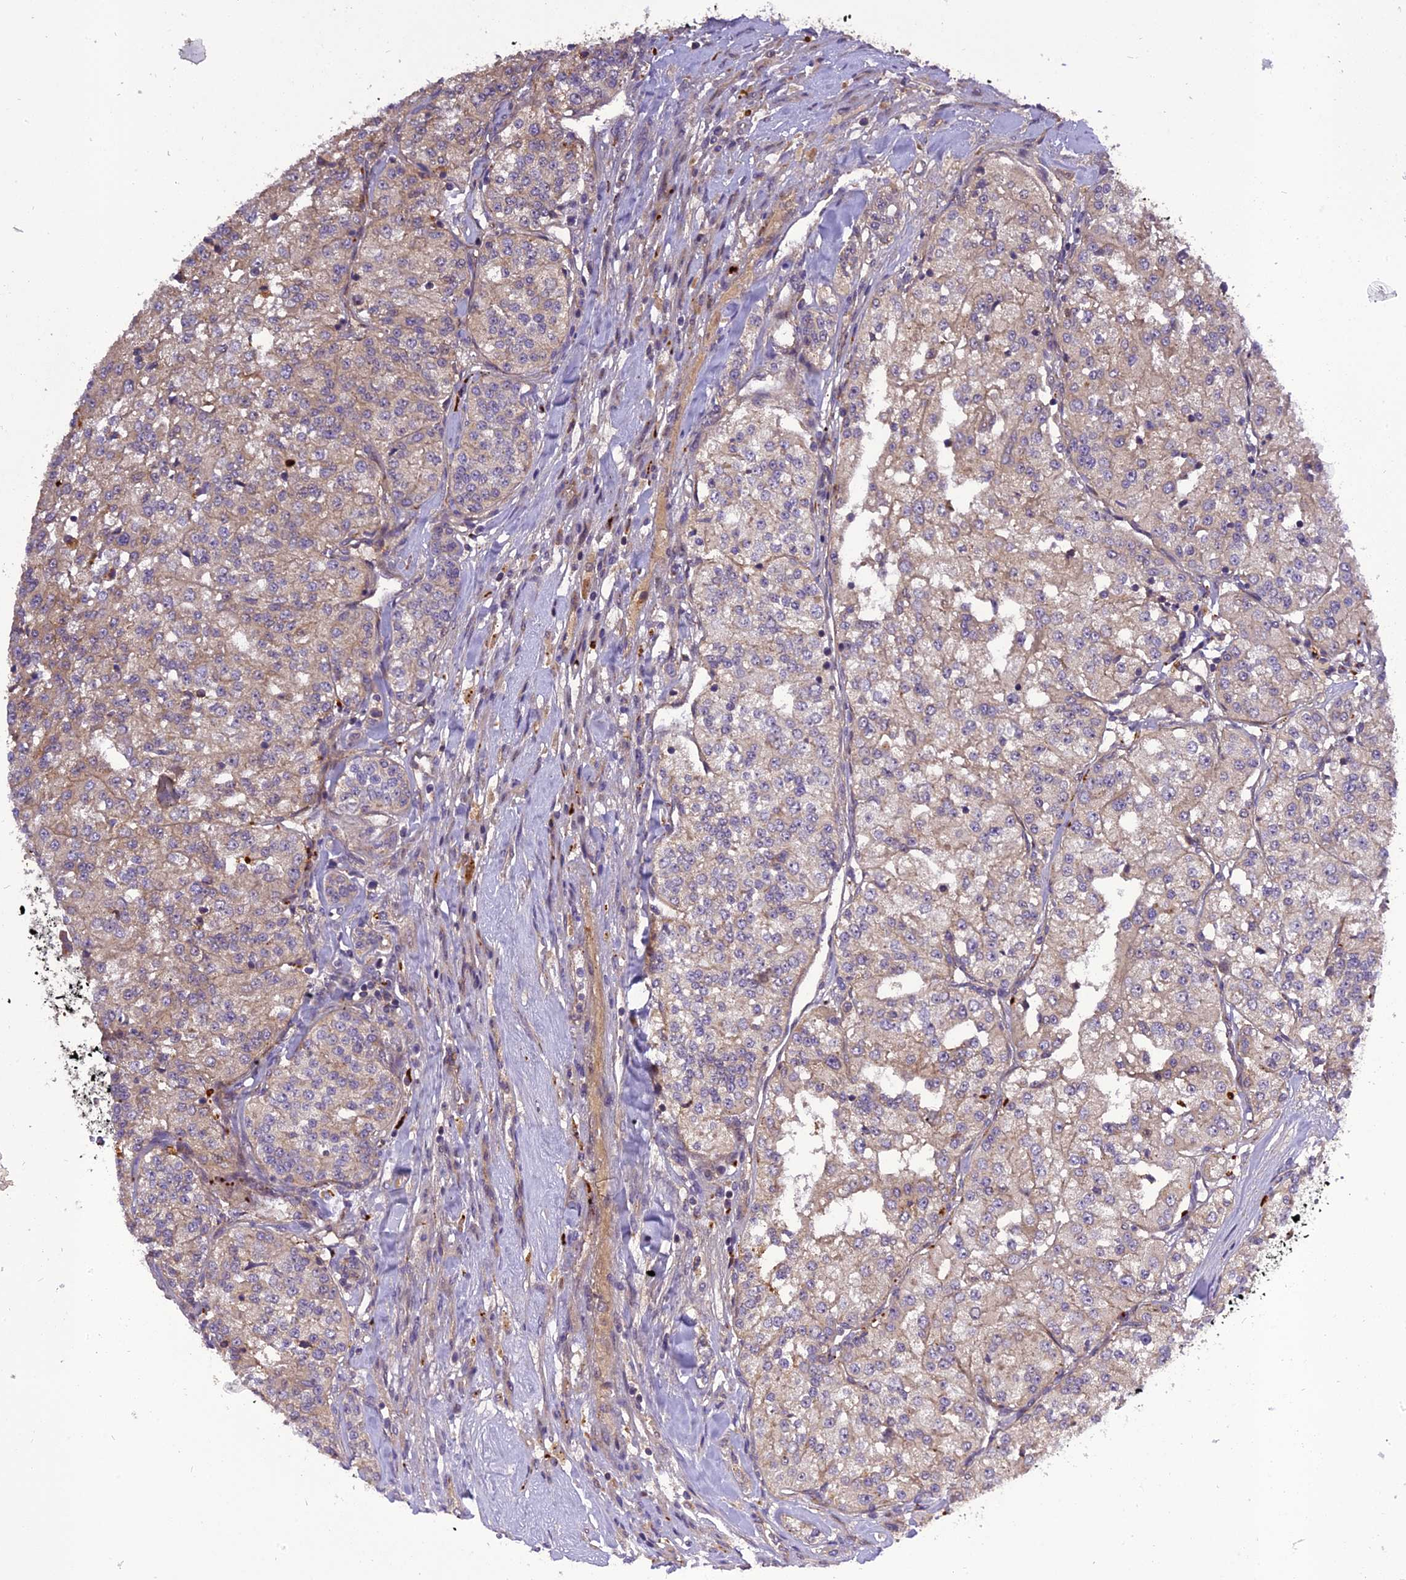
{"staining": {"intensity": "weak", "quantity": "25%-75%", "location": "cytoplasmic/membranous"}, "tissue": "renal cancer", "cell_type": "Tumor cells", "image_type": "cancer", "snomed": [{"axis": "morphology", "description": "Adenocarcinoma, NOS"}, {"axis": "topography", "description": "Kidney"}], "caption": "DAB (3,3'-diaminobenzidine) immunohistochemical staining of renal adenocarcinoma displays weak cytoplasmic/membranous protein expression in approximately 25%-75% of tumor cells.", "gene": "FNIP2", "patient": {"sex": "female", "age": 63}}